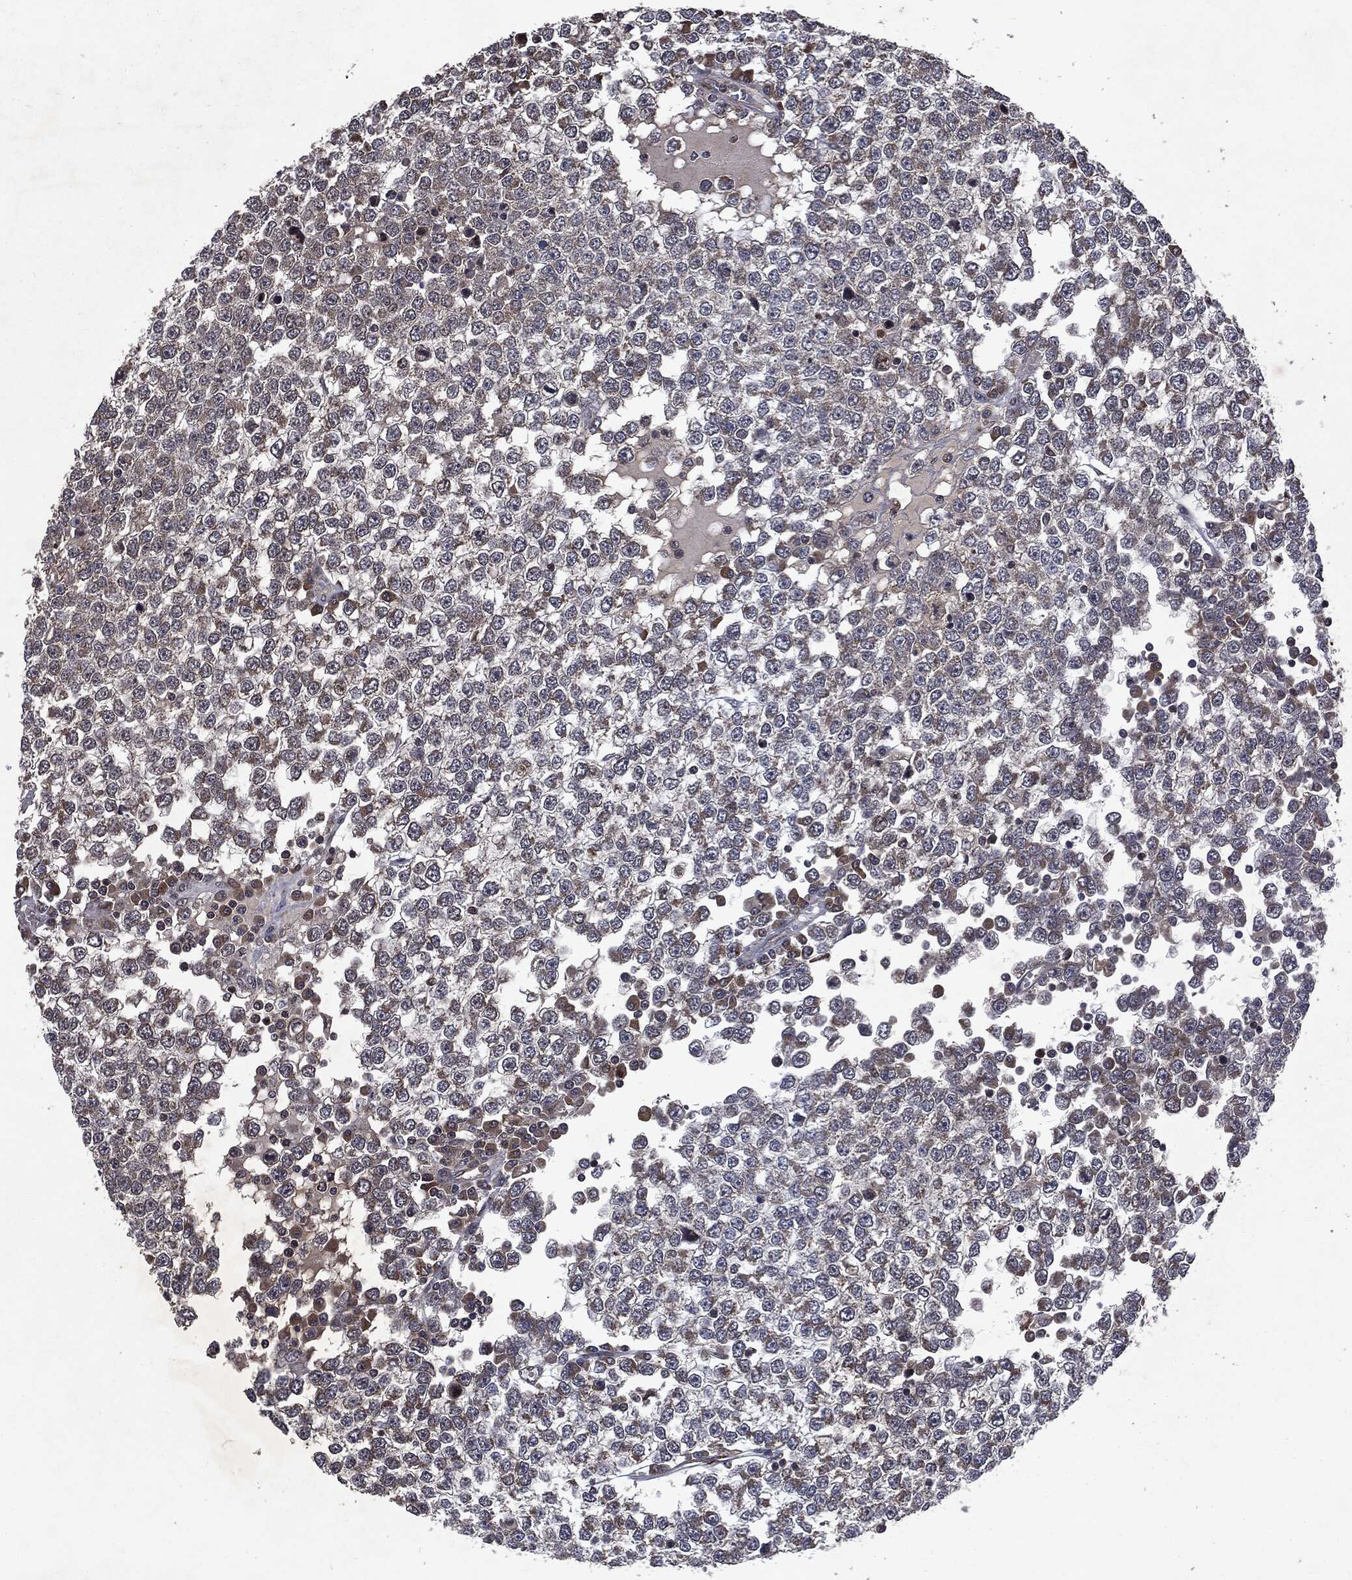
{"staining": {"intensity": "moderate", "quantity": "<25%", "location": "cytoplasmic/membranous"}, "tissue": "testis cancer", "cell_type": "Tumor cells", "image_type": "cancer", "snomed": [{"axis": "morphology", "description": "Seminoma, NOS"}, {"axis": "topography", "description": "Testis"}], "caption": "Moderate cytoplasmic/membranous staining for a protein is present in approximately <25% of tumor cells of testis cancer using IHC.", "gene": "PLPPR2", "patient": {"sex": "male", "age": 65}}